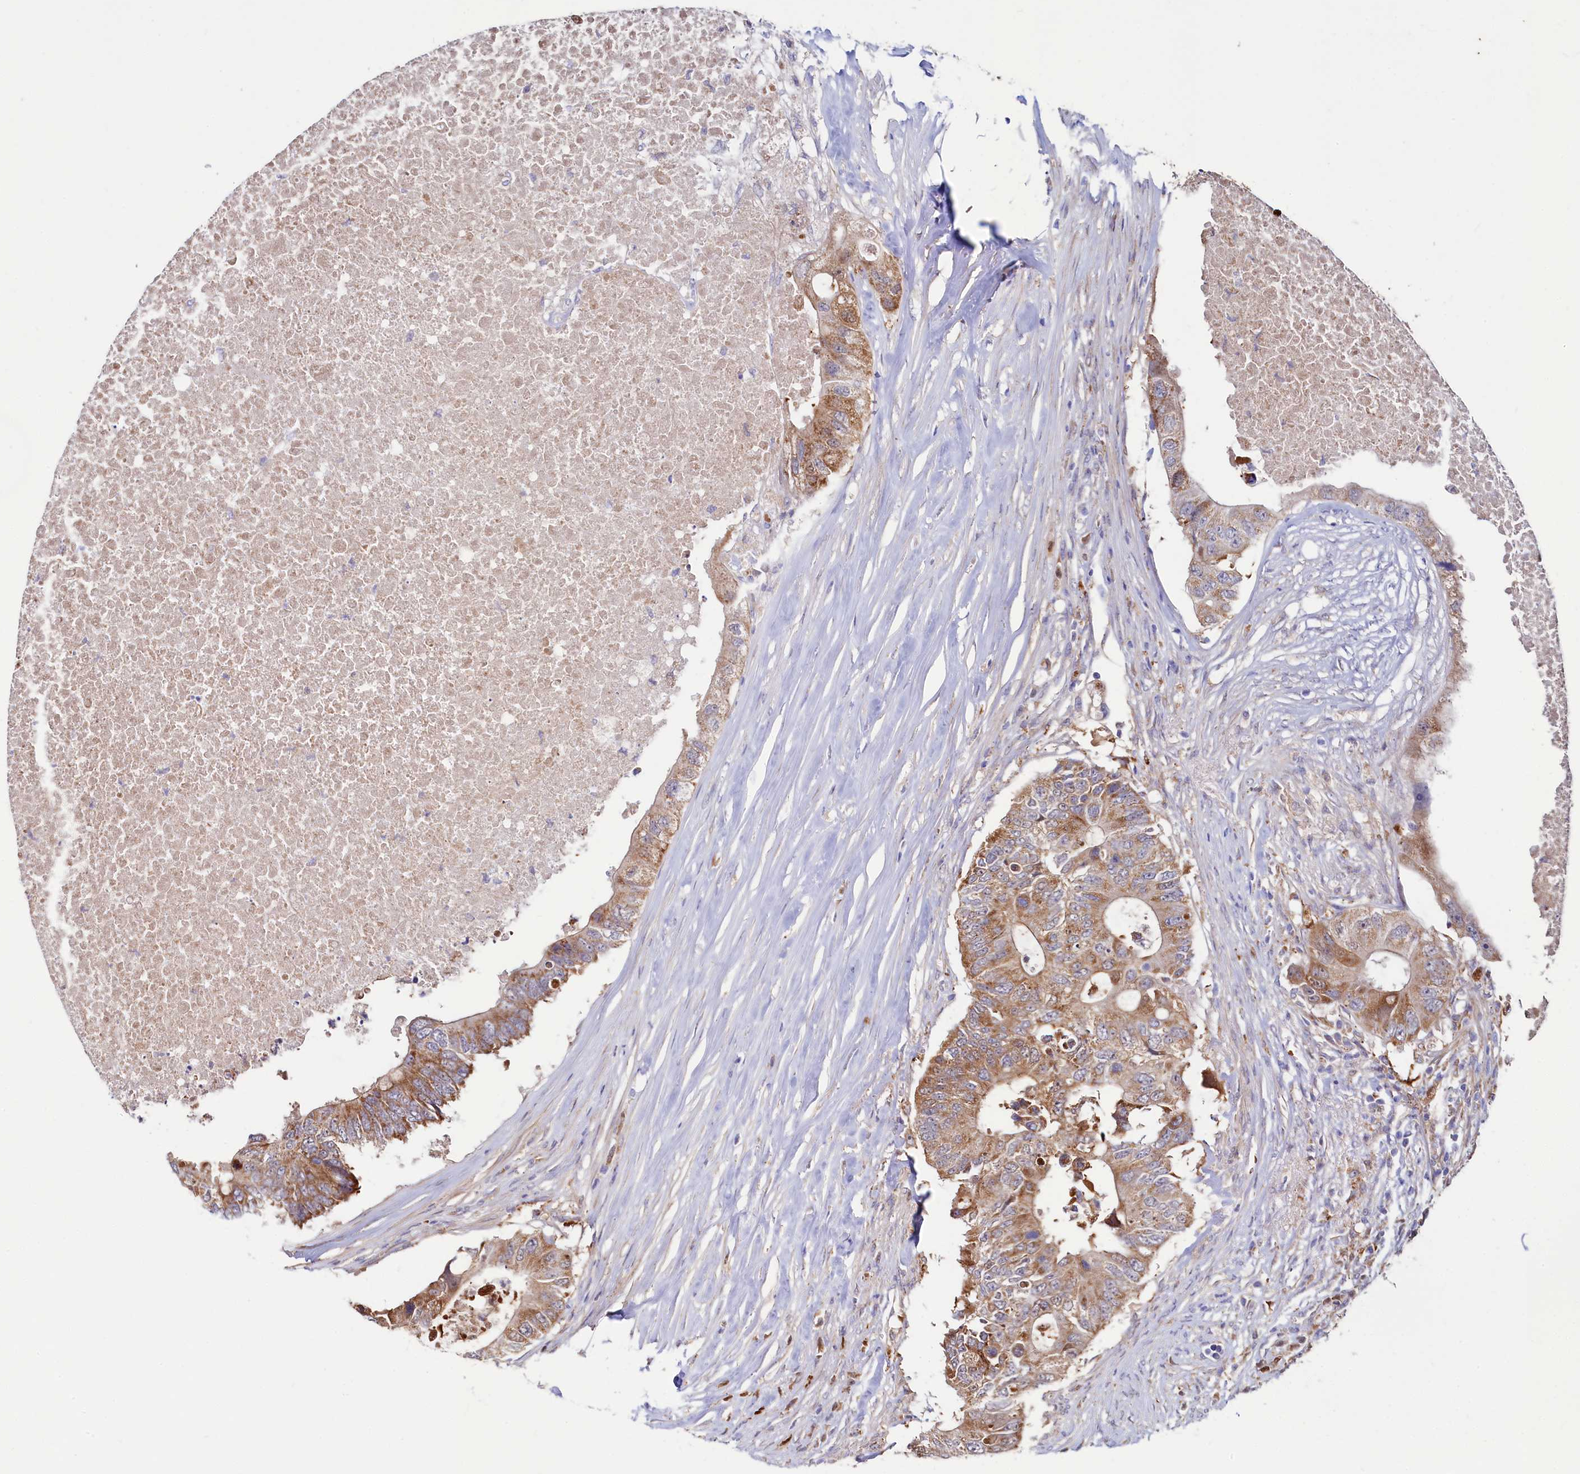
{"staining": {"intensity": "moderate", "quantity": ">75%", "location": "cytoplasmic/membranous"}, "tissue": "colorectal cancer", "cell_type": "Tumor cells", "image_type": "cancer", "snomed": [{"axis": "morphology", "description": "Adenocarcinoma, NOS"}, {"axis": "topography", "description": "Colon"}], "caption": "An immunohistochemistry micrograph of neoplastic tissue is shown. Protein staining in brown shows moderate cytoplasmic/membranous positivity in colorectal adenocarcinoma within tumor cells.", "gene": "ASTE1", "patient": {"sex": "male", "age": 71}}